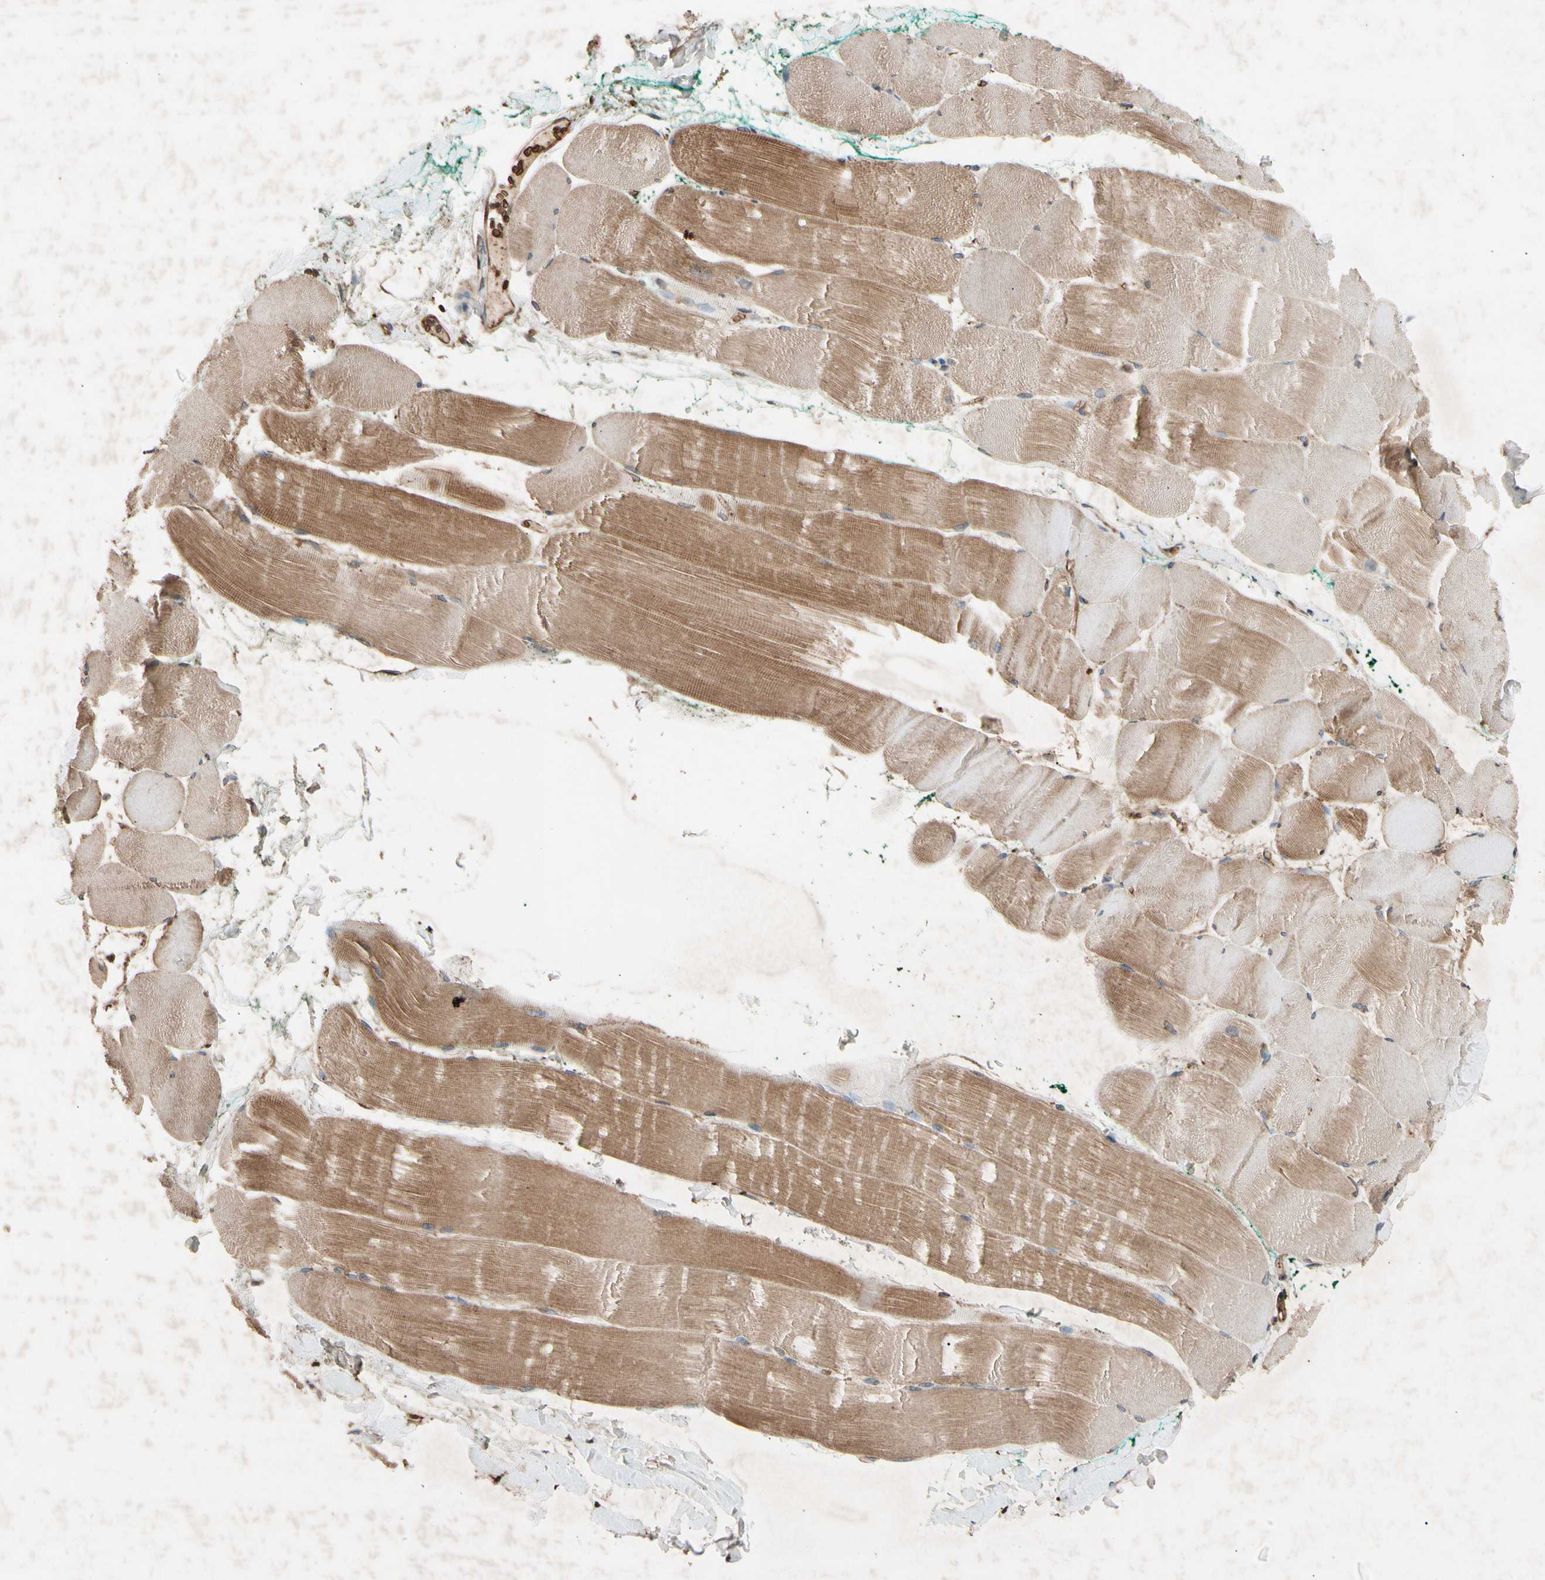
{"staining": {"intensity": "moderate", "quantity": ">75%", "location": "cytoplasmic/membranous"}, "tissue": "skeletal muscle", "cell_type": "Myocytes", "image_type": "normal", "snomed": [{"axis": "morphology", "description": "Normal tissue, NOS"}, {"axis": "morphology", "description": "Squamous cell carcinoma, NOS"}, {"axis": "topography", "description": "Skeletal muscle"}], "caption": "Immunohistochemistry staining of normal skeletal muscle, which demonstrates medium levels of moderate cytoplasmic/membranous staining in about >75% of myocytes indicating moderate cytoplasmic/membranous protein staining. The staining was performed using DAB (3,3'-diaminobenzidine) (brown) for protein detection and nuclei were counterstained in hematoxylin (blue).", "gene": "PRDX4", "patient": {"sex": "male", "age": 51}}